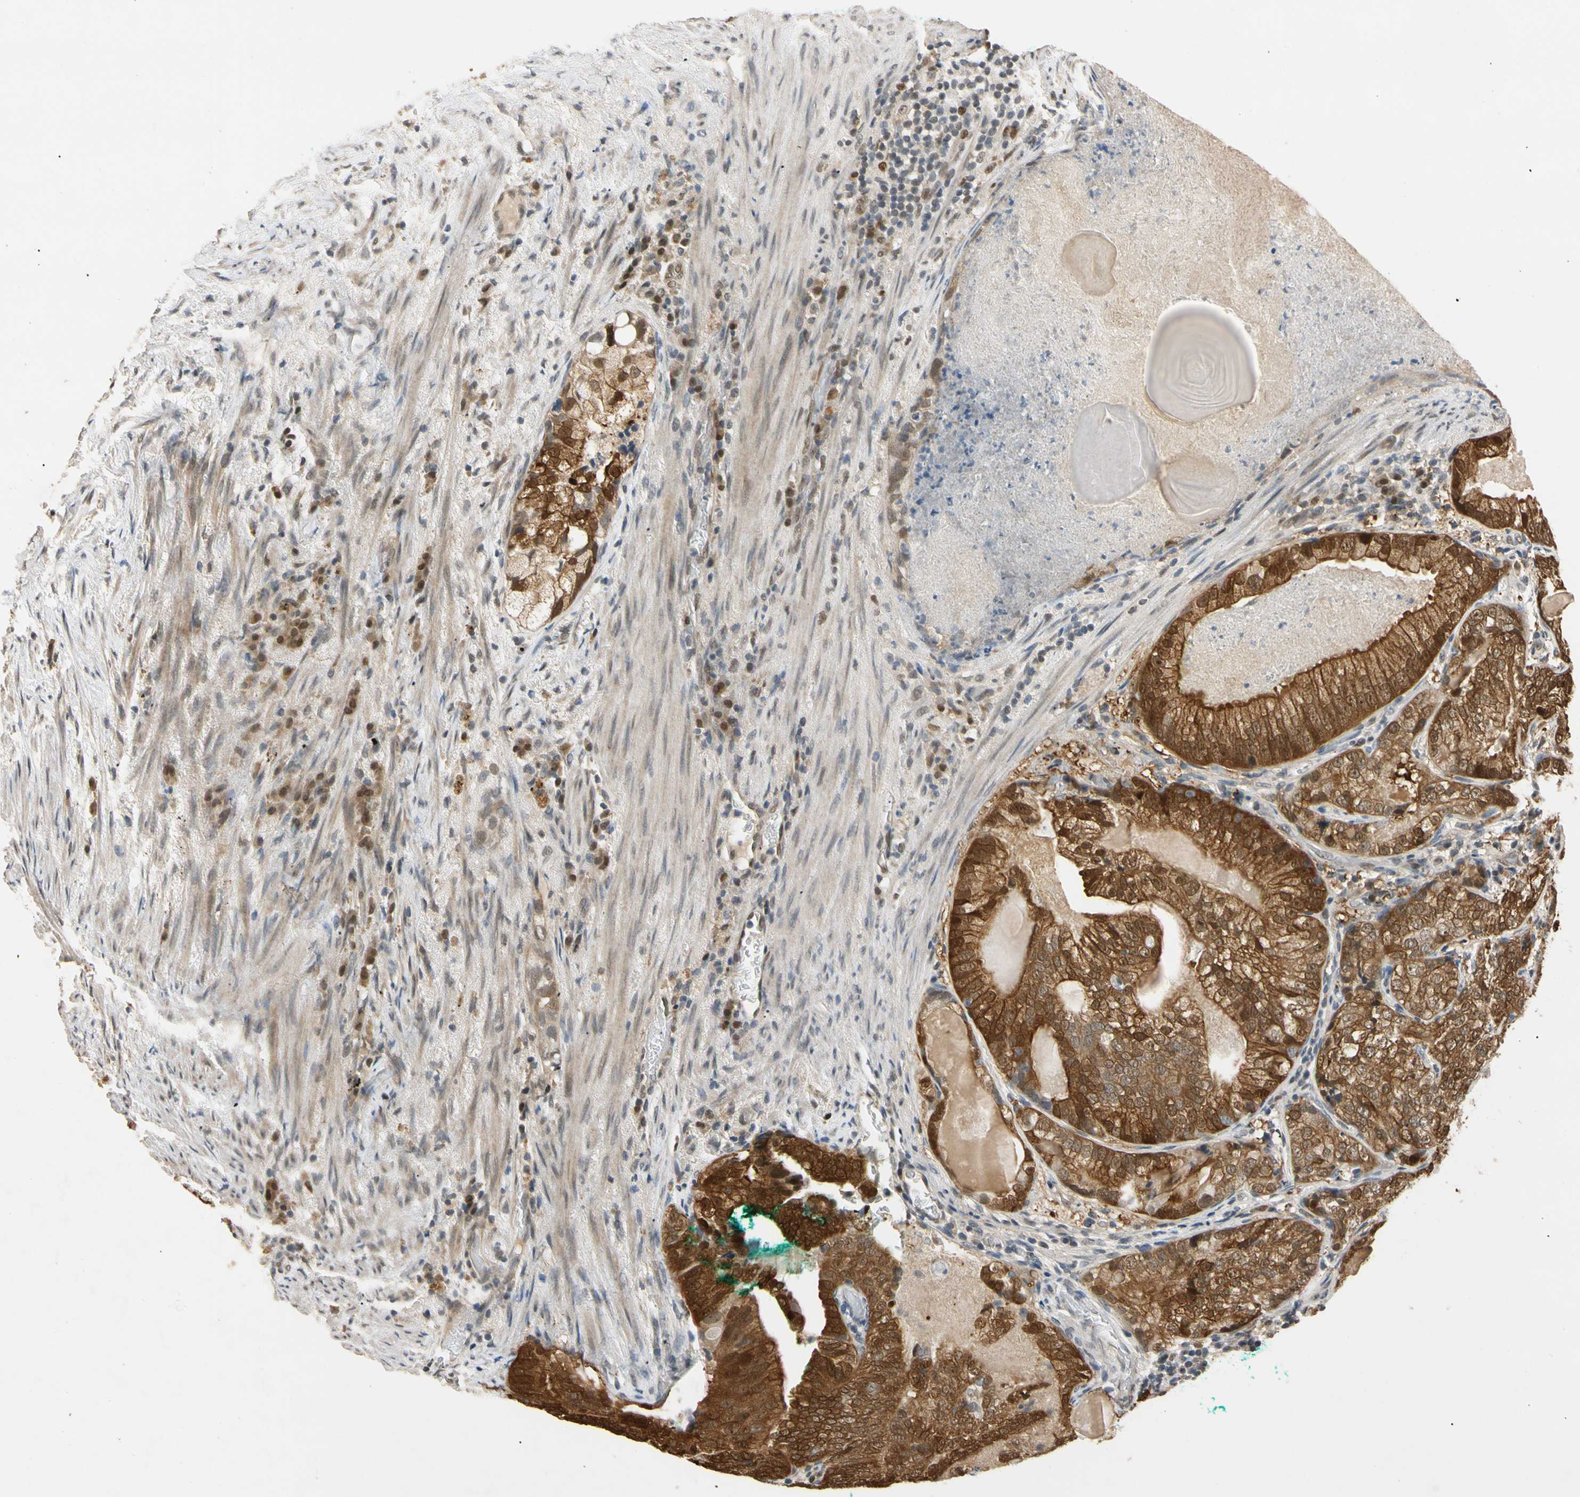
{"staining": {"intensity": "strong", "quantity": ">75%", "location": "cytoplasmic/membranous,nuclear"}, "tissue": "prostate cancer", "cell_type": "Tumor cells", "image_type": "cancer", "snomed": [{"axis": "morphology", "description": "Adenocarcinoma, High grade"}, {"axis": "topography", "description": "Prostate"}], "caption": "Protein staining shows strong cytoplasmic/membranous and nuclear positivity in approximately >75% of tumor cells in prostate cancer (adenocarcinoma (high-grade)). Nuclei are stained in blue.", "gene": "RIOX2", "patient": {"sex": "male", "age": 66}}